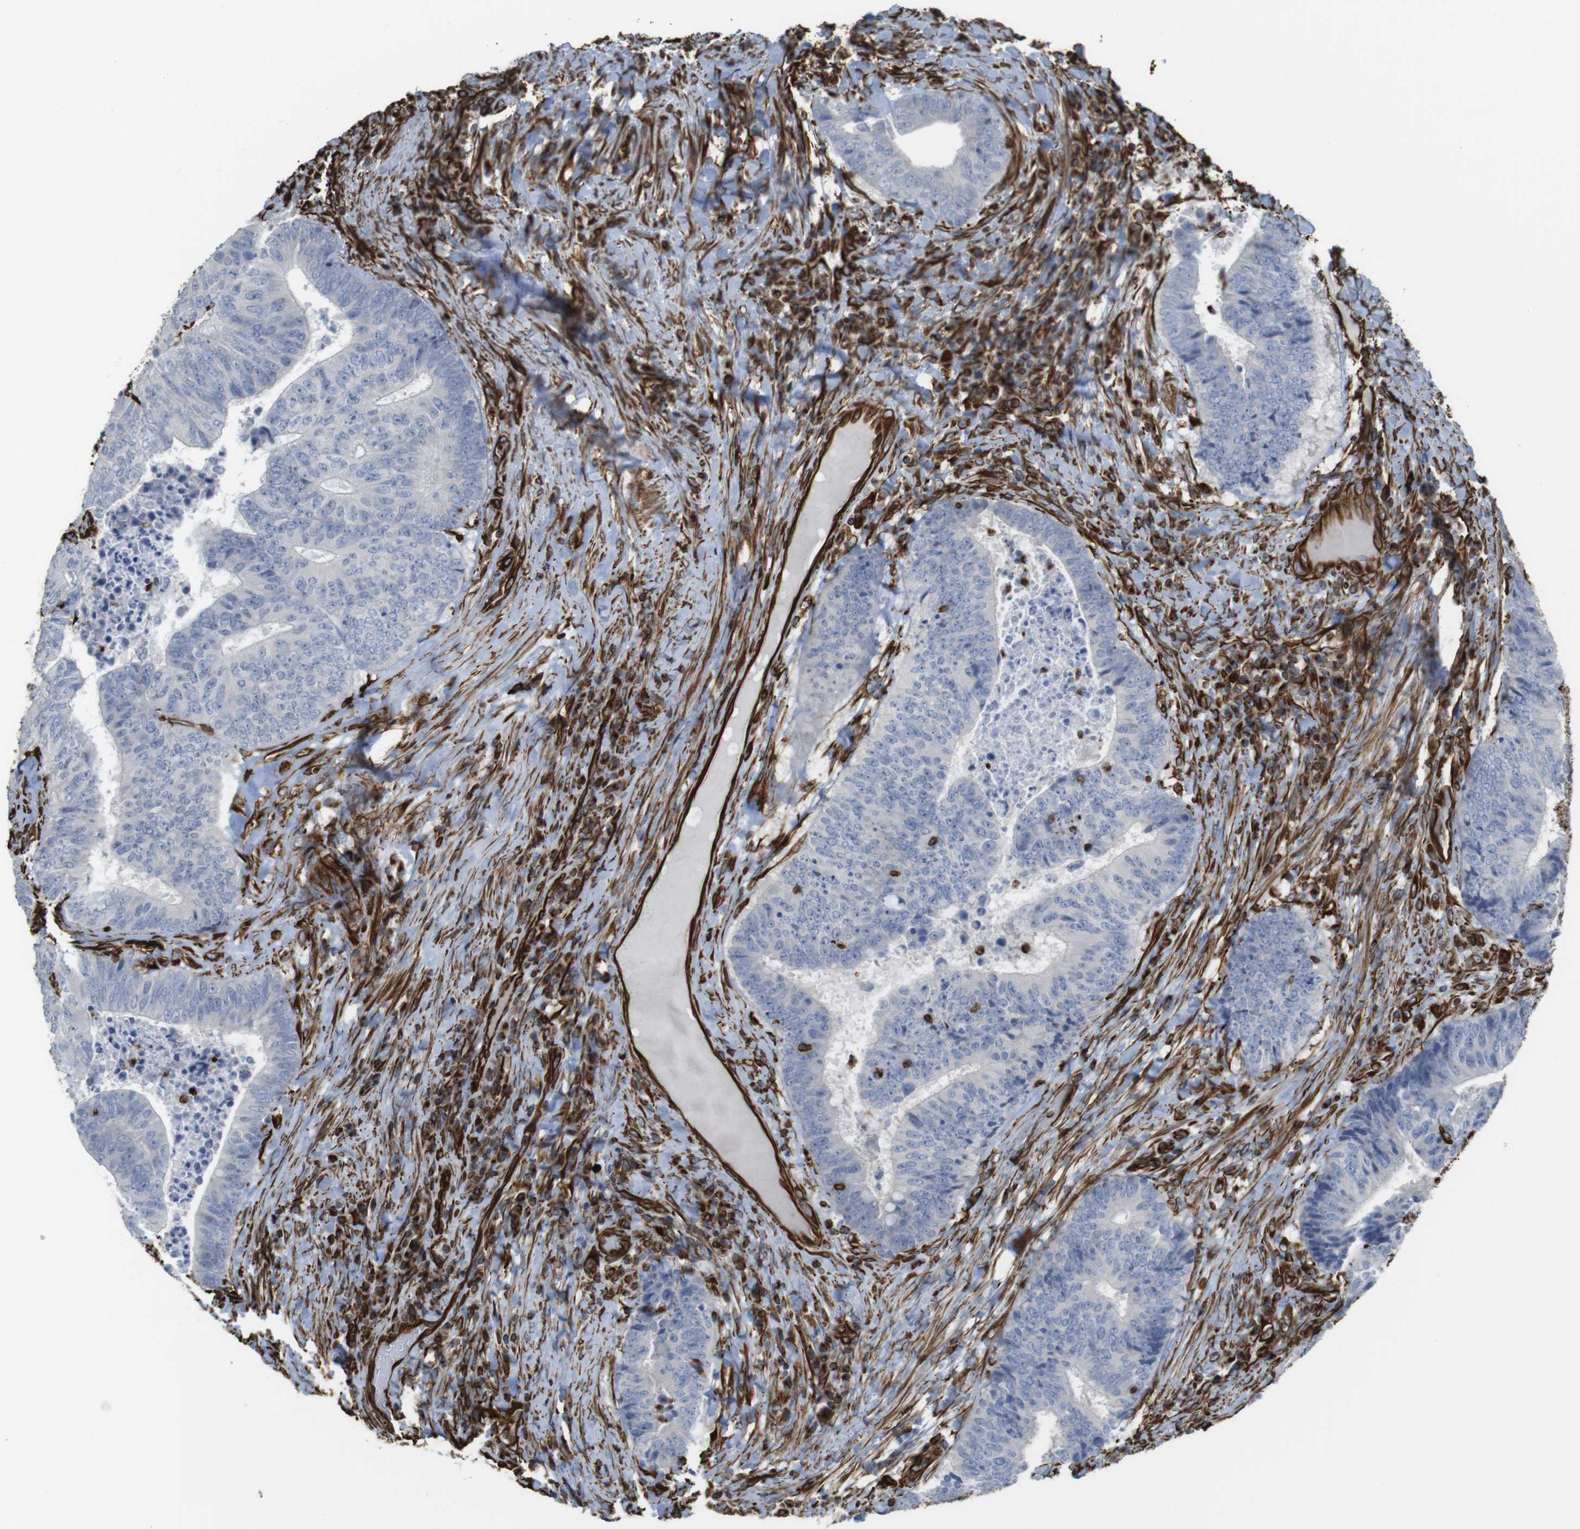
{"staining": {"intensity": "negative", "quantity": "none", "location": "none"}, "tissue": "colorectal cancer", "cell_type": "Tumor cells", "image_type": "cancer", "snomed": [{"axis": "morphology", "description": "Adenocarcinoma, NOS"}, {"axis": "topography", "description": "Rectum"}], "caption": "IHC photomicrograph of adenocarcinoma (colorectal) stained for a protein (brown), which exhibits no expression in tumor cells.", "gene": "RALGPS1", "patient": {"sex": "male", "age": 72}}